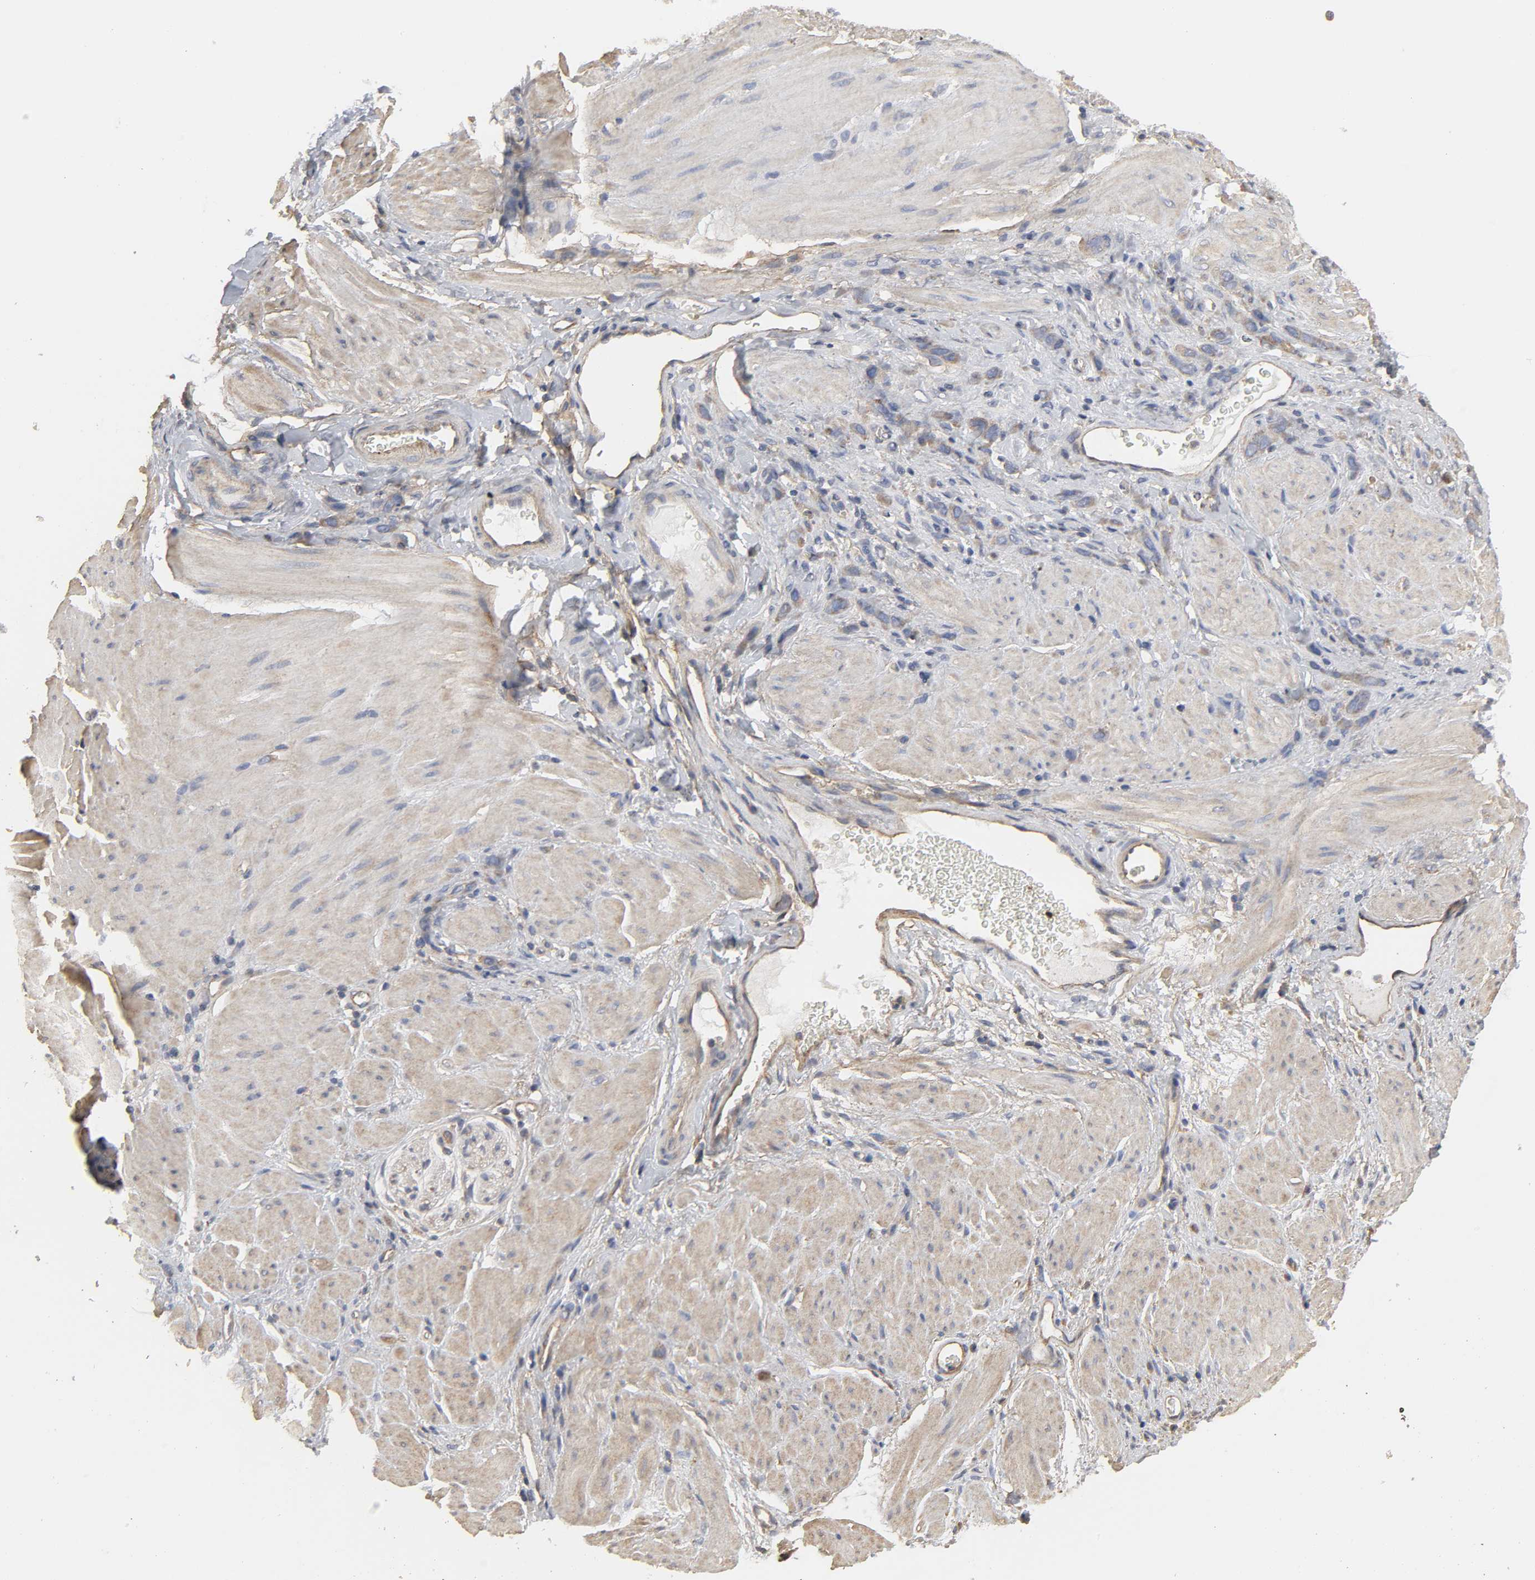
{"staining": {"intensity": "moderate", "quantity": ">75%", "location": "cytoplasmic/membranous"}, "tissue": "stomach cancer", "cell_type": "Tumor cells", "image_type": "cancer", "snomed": [{"axis": "morphology", "description": "Normal tissue, NOS"}, {"axis": "morphology", "description": "Adenocarcinoma, NOS"}, {"axis": "topography", "description": "Stomach"}], "caption": "Approximately >75% of tumor cells in human stomach cancer reveal moderate cytoplasmic/membranous protein positivity as visualized by brown immunohistochemical staining.", "gene": "SH3GLB1", "patient": {"sex": "male", "age": 82}}